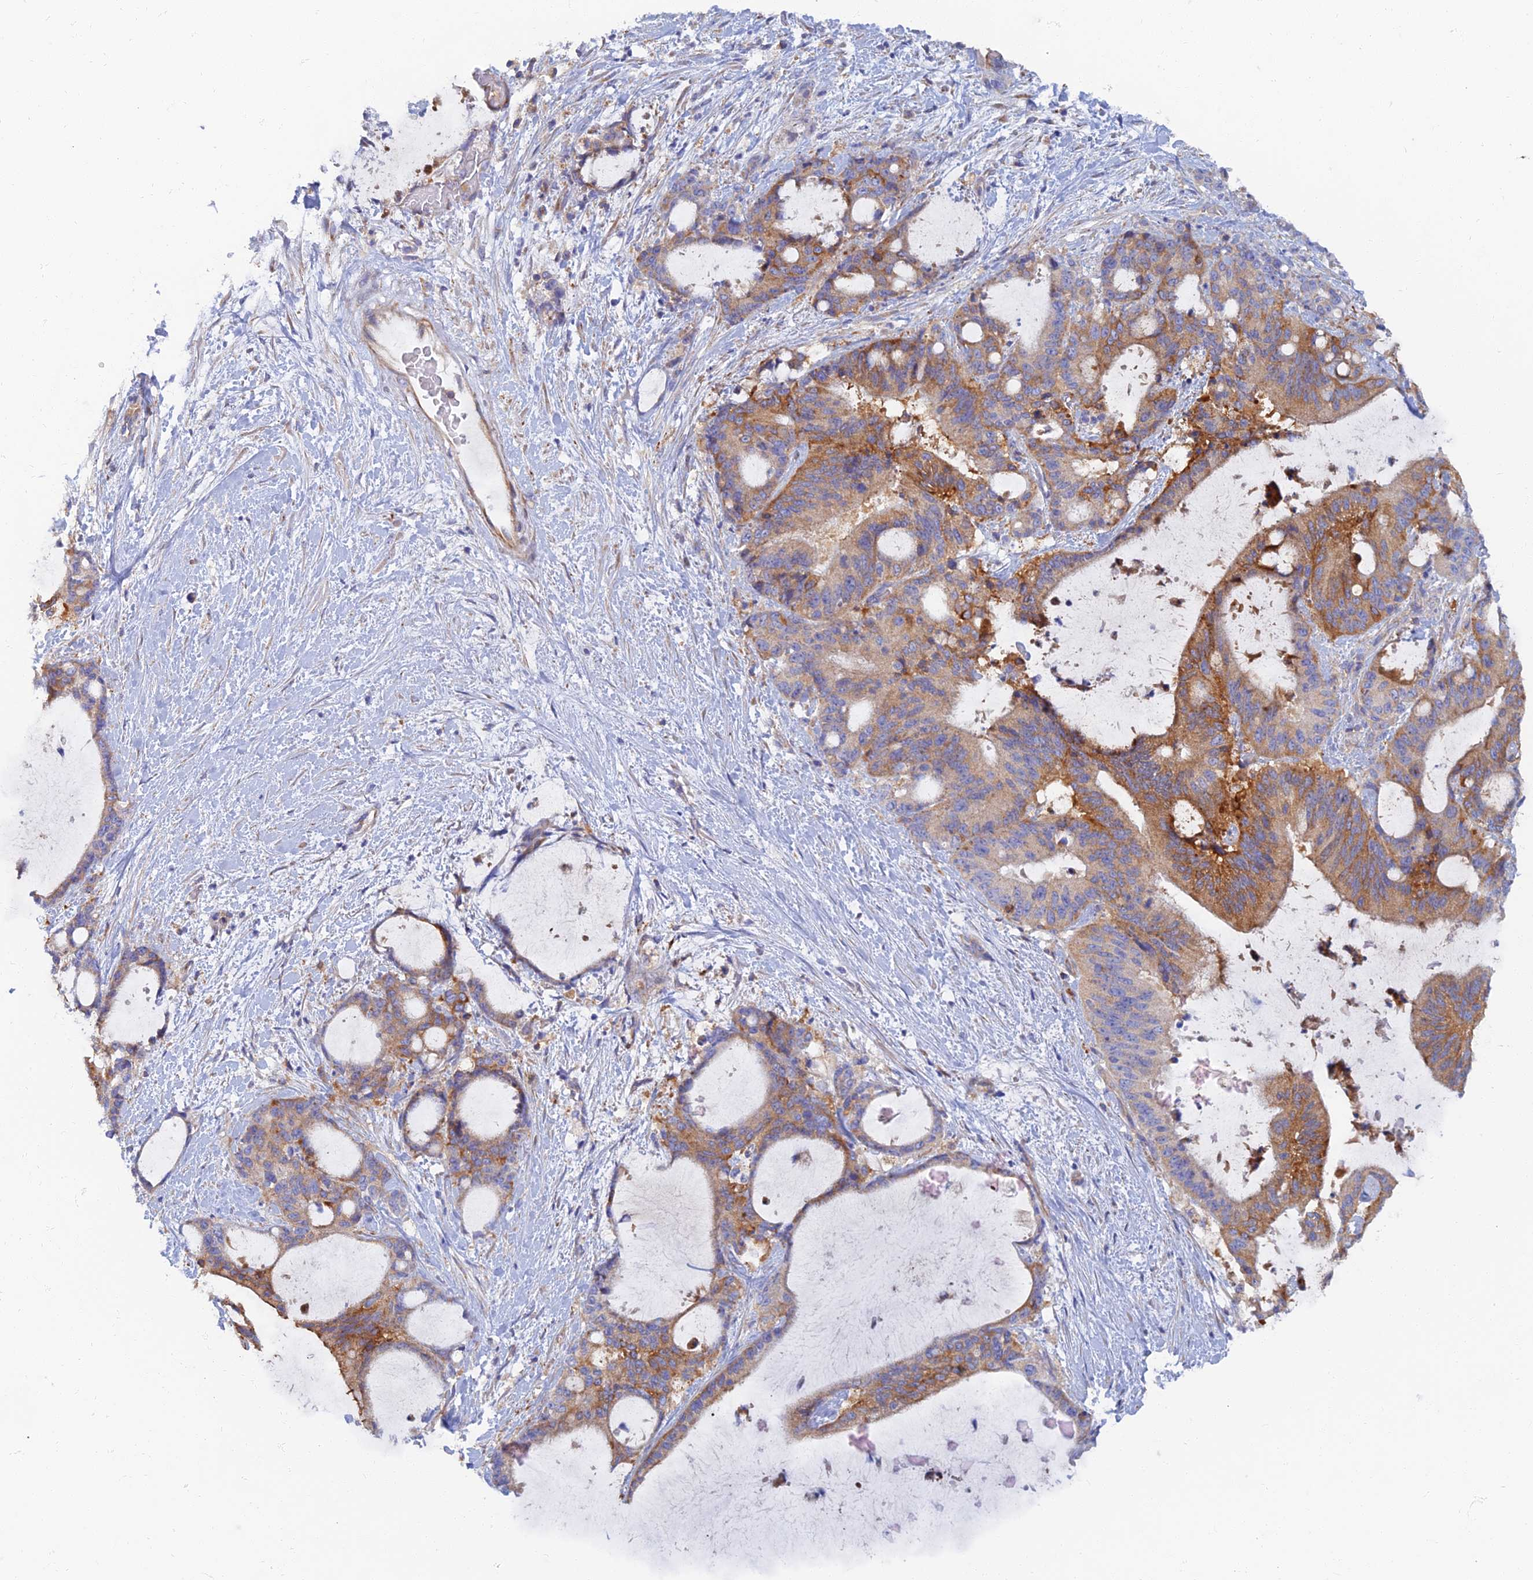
{"staining": {"intensity": "moderate", "quantity": "25%-75%", "location": "cytoplasmic/membranous"}, "tissue": "liver cancer", "cell_type": "Tumor cells", "image_type": "cancer", "snomed": [{"axis": "morphology", "description": "Normal tissue, NOS"}, {"axis": "morphology", "description": "Cholangiocarcinoma"}, {"axis": "topography", "description": "Liver"}, {"axis": "topography", "description": "Peripheral nerve tissue"}], "caption": "IHC (DAB) staining of human liver cholangiocarcinoma reveals moderate cytoplasmic/membranous protein expression in approximately 25%-75% of tumor cells. IHC stains the protein of interest in brown and the nuclei are stained blue.", "gene": "TMEM44", "patient": {"sex": "female", "age": 73}}